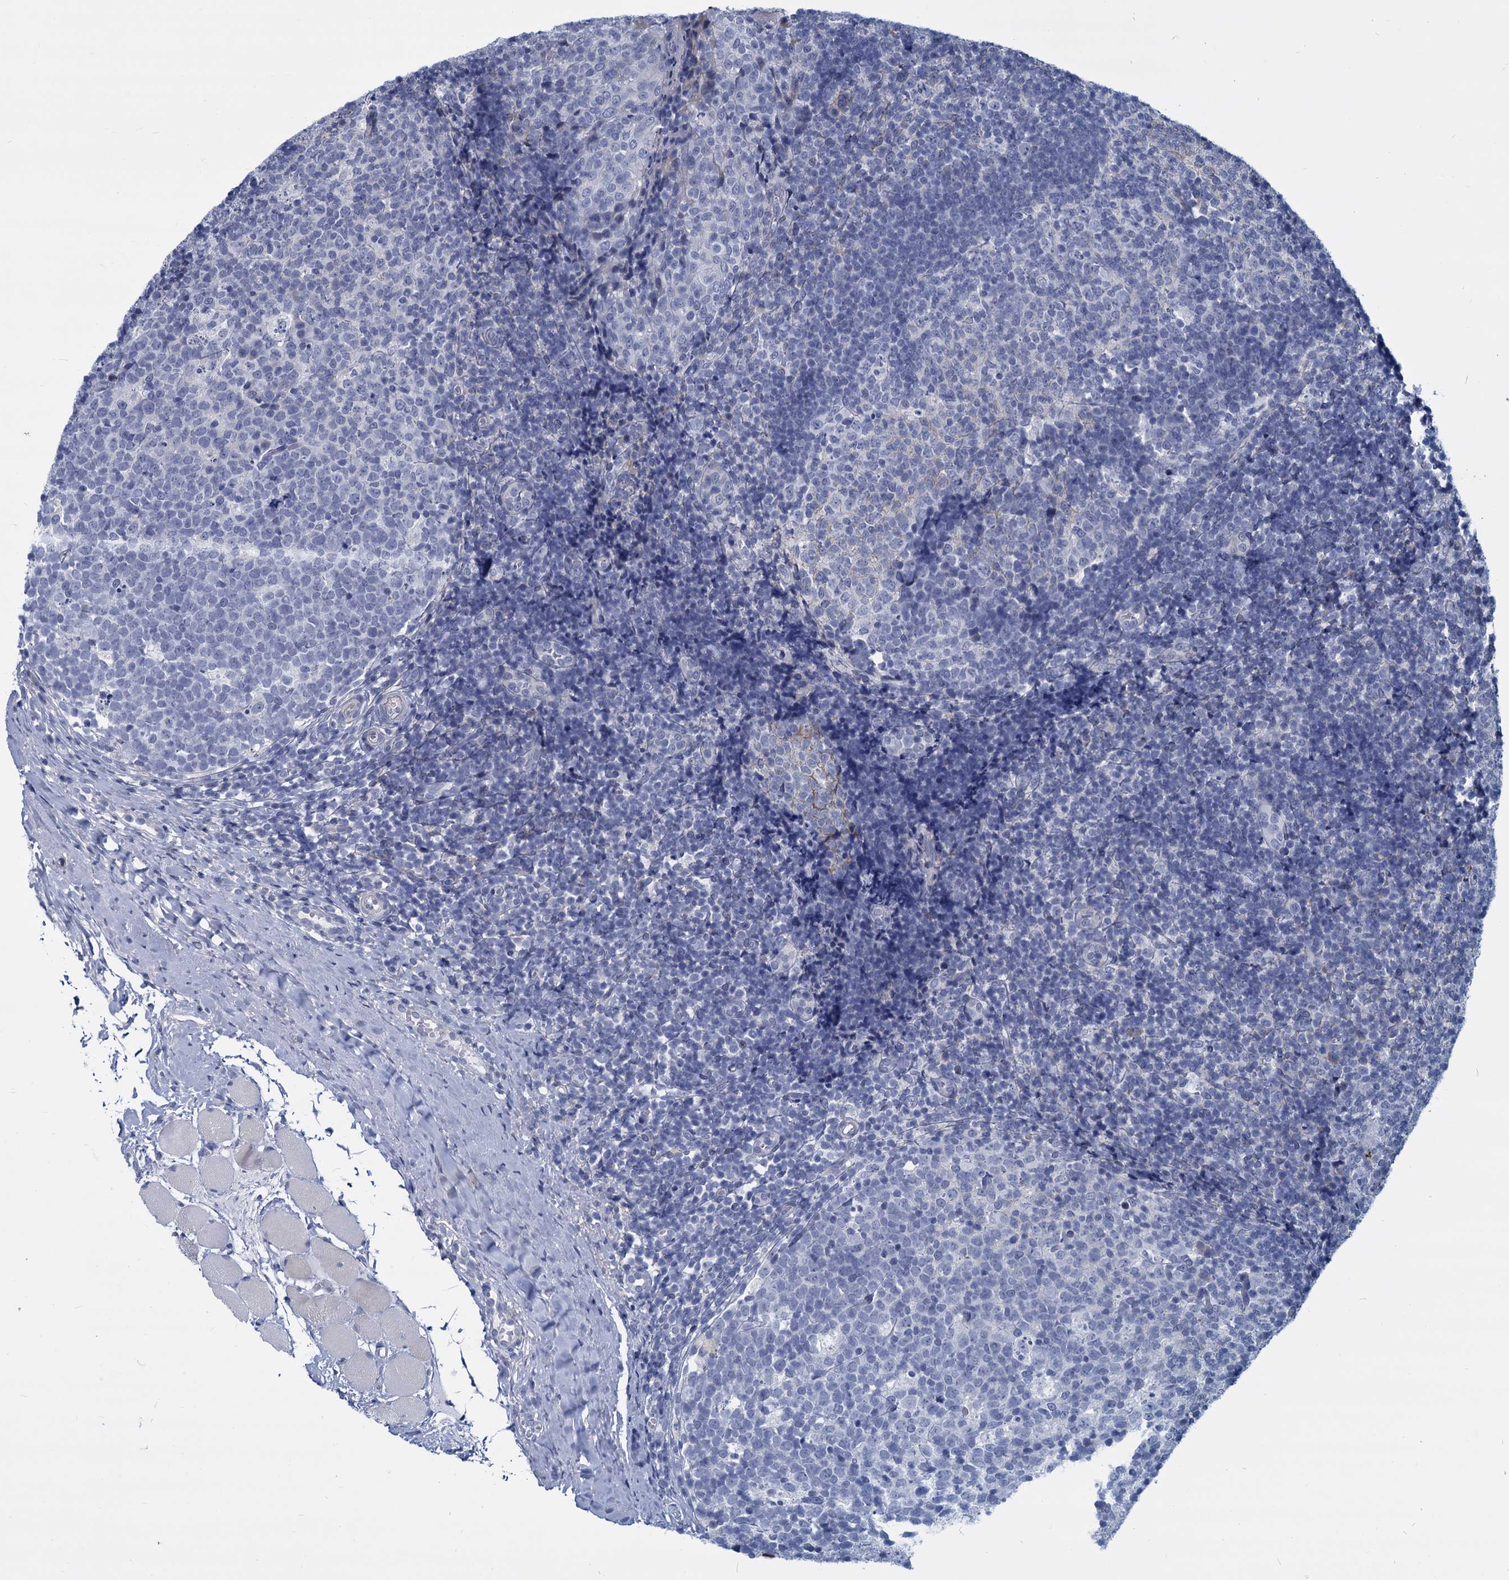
{"staining": {"intensity": "negative", "quantity": "none", "location": "none"}, "tissue": "tonsil", "cell_type": "Germinal center cells", "image_type": "normal", "snomed": [{"axis": "morphology", "description": "Normal tissue, NOS"}, {"axis": "topography", "description": "Tonsil"}], "caption": "IHC micrograph of unremarkable tonsil: human tonsil stained with DAB (3,3'-diaminobenzidine) displays no significant protein staining in germinal center cells. (IHC, brightfield microscopy, high magnification).", "gene": "GSTM3", "patient": {"sex": "female", "age": 19}}